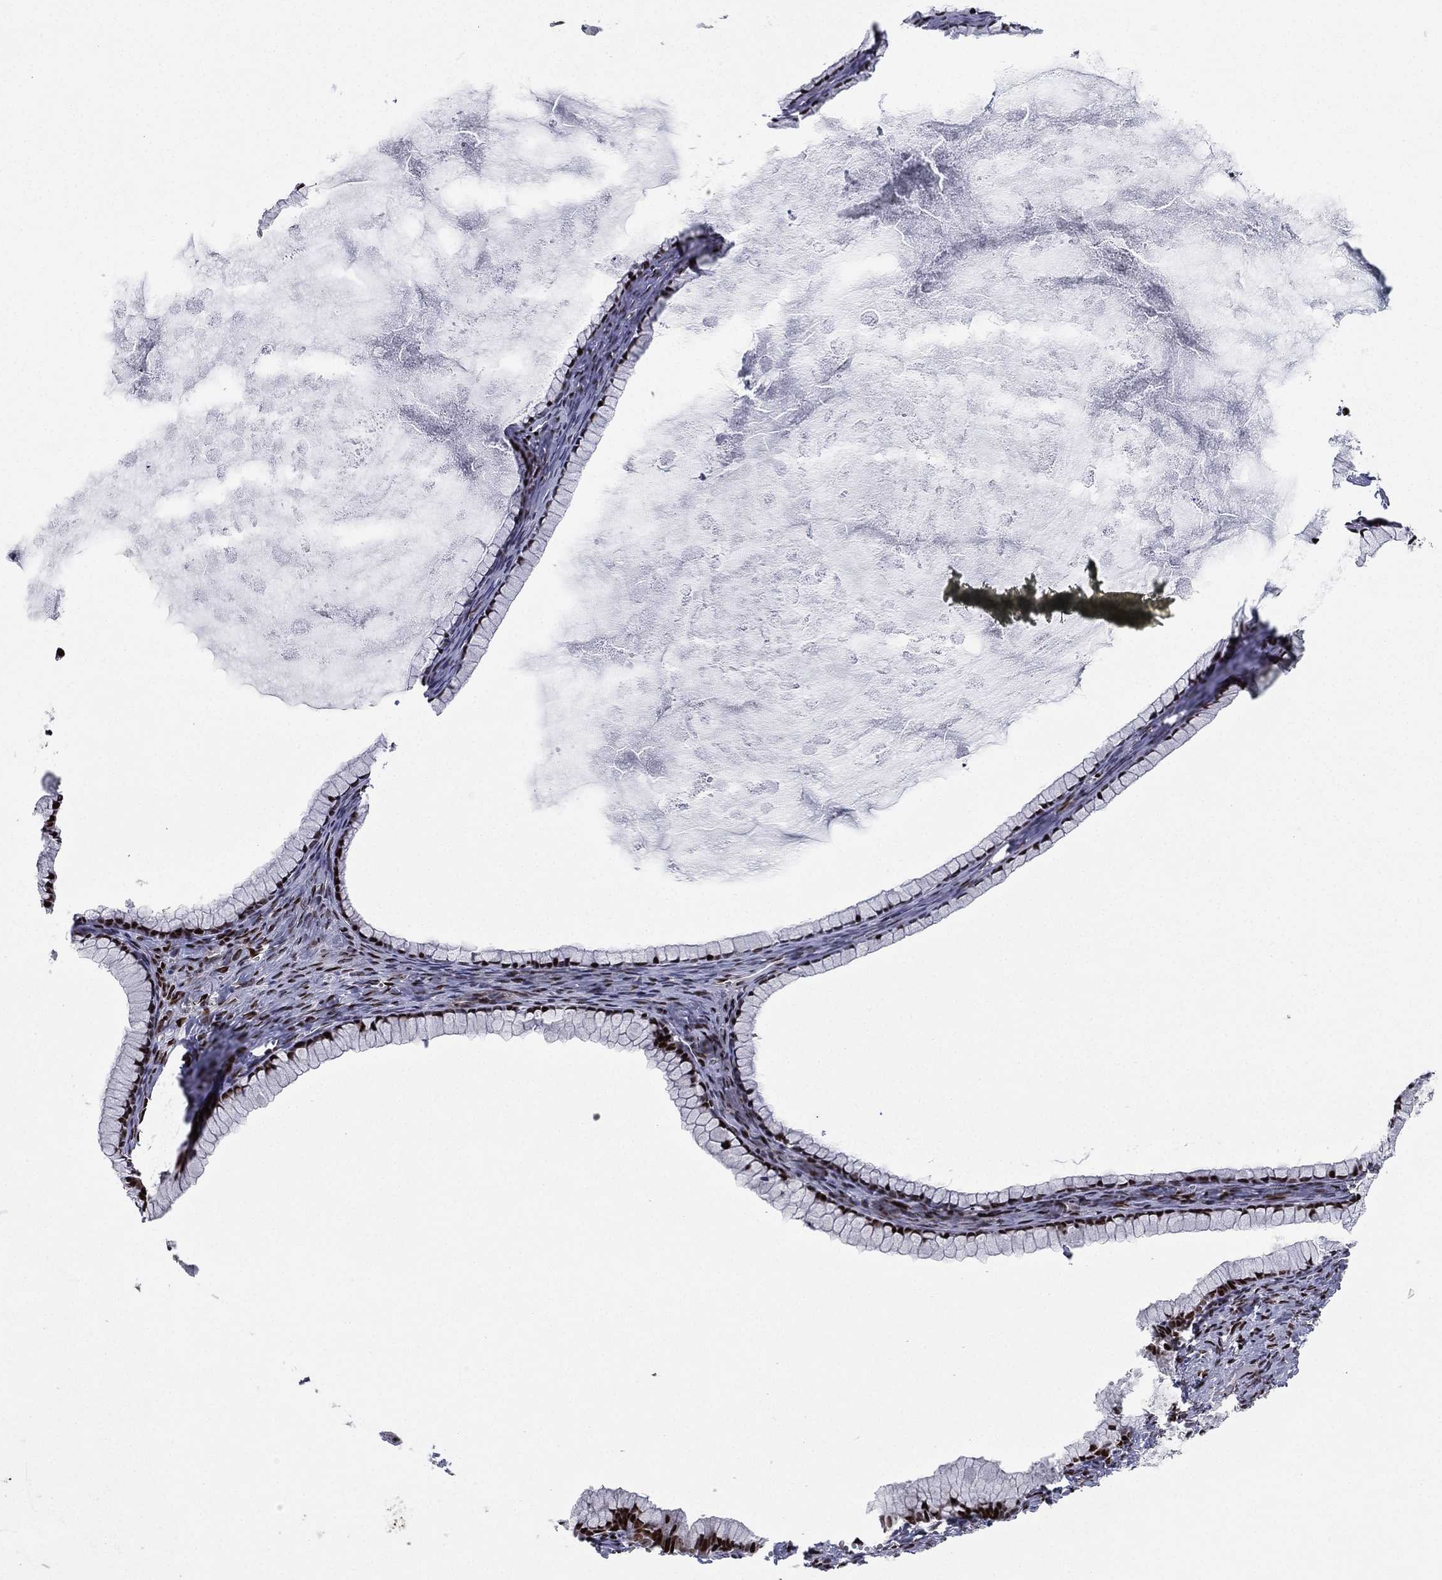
{"staining": {"intensity": "strong", "quantity": ">75%", "location": "nuclear"}, "tissue": "ovarian cancer", "cell_type": "Tumor cells", "image_type": "cancer", "snomed": [{"axis": "morphology", "description": "Cystadenocarcinoma, mucinous, NOS"}, {"axis": "topography", "description": "Ovary"}], "caption": "Immunohistochemical staining of ovarian cancer (mucinous cystadenocarcinoma) demonstrates strong nuclear protein positivity in approximately >75% of tumor cells. Using DAB (3,3'-diaminobenzidine) (brown) and hematoxylin (blue) stains, captured at high magnification using brightfield microscopy.", "gene": "RTF1", "patient": {"sex": "female", "age": 41}}